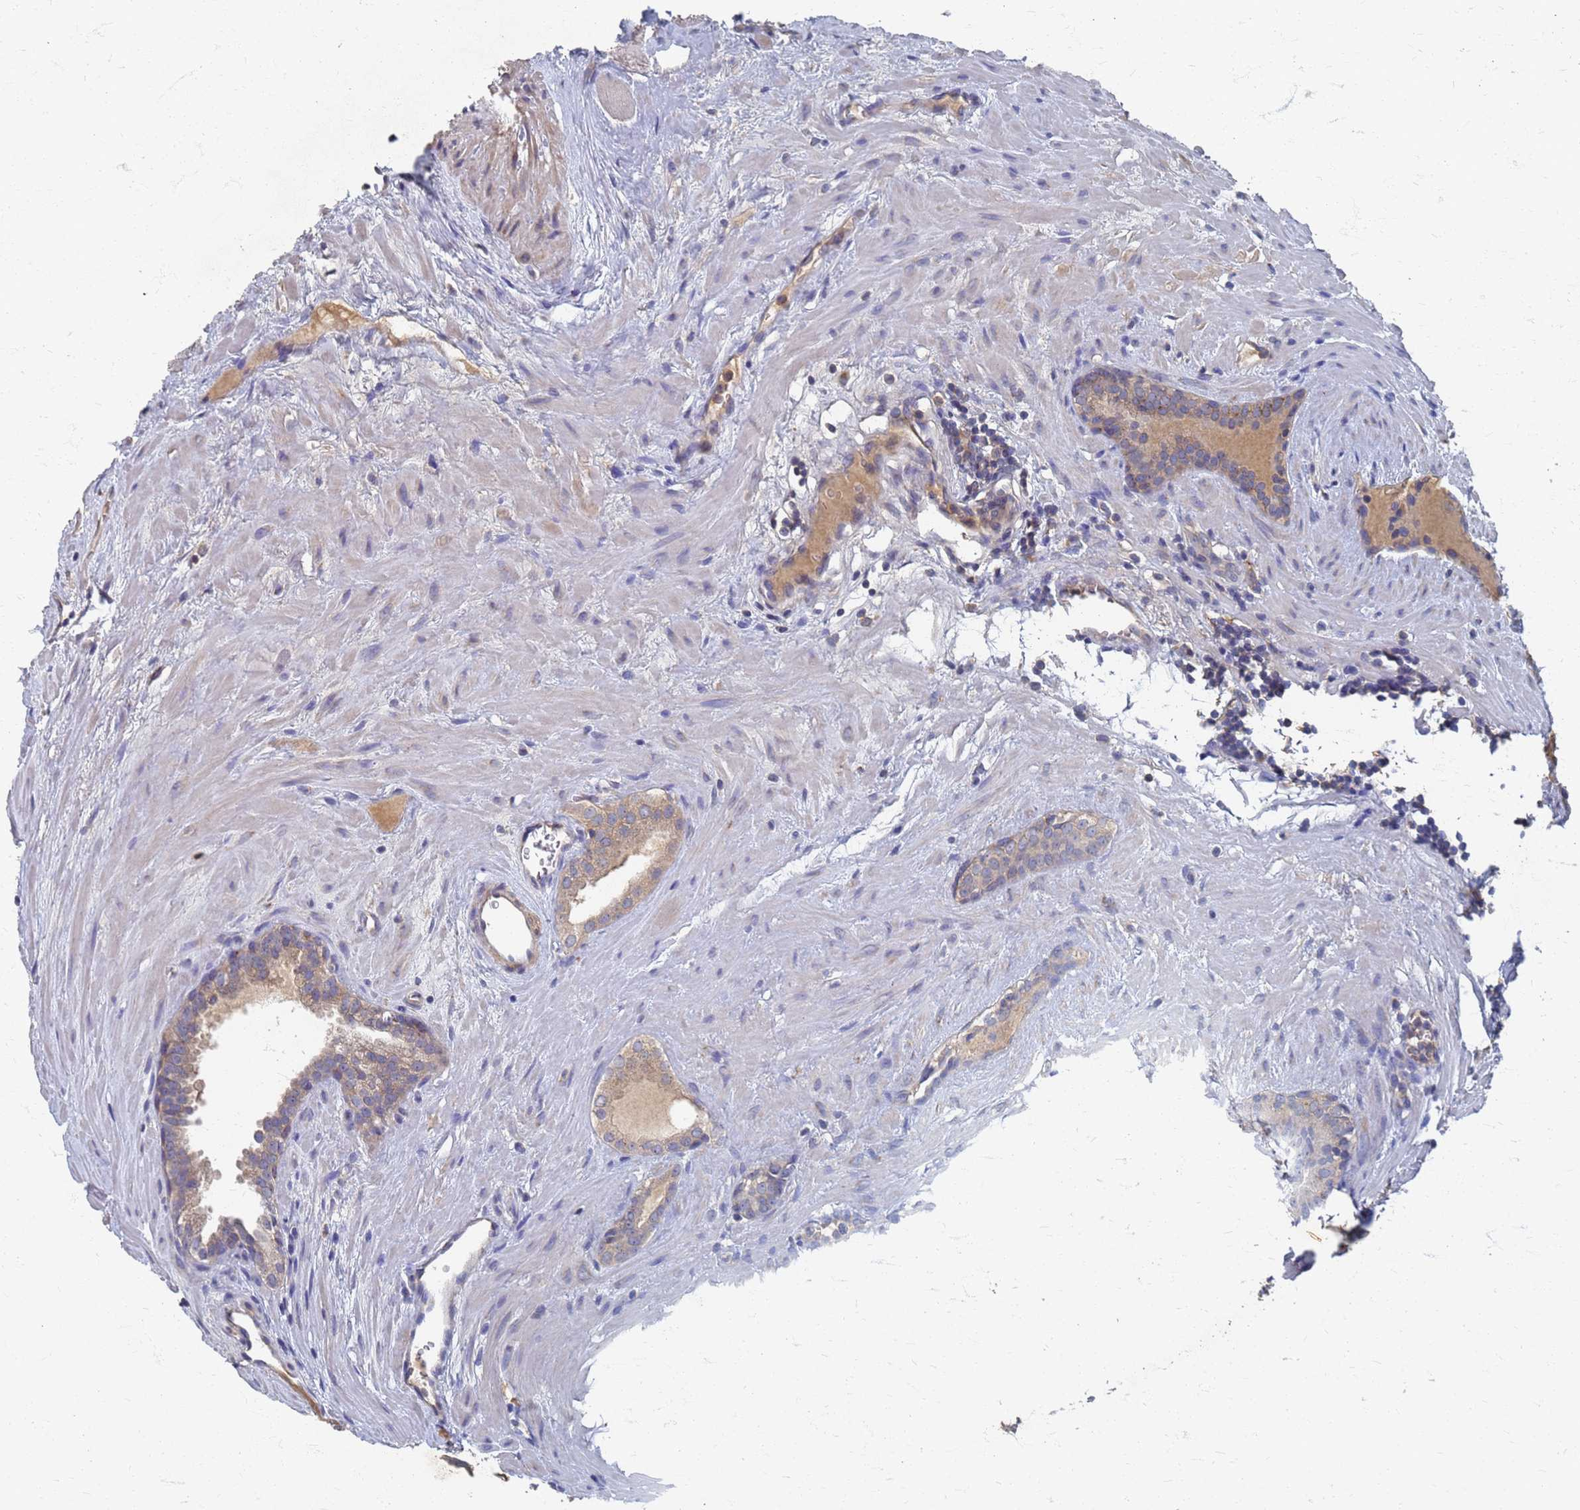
{"staining": {"intensity": "weak", "quantity": ">75%", "location": "cytoplasmic/membranous"}, "tissue": "prostate cancer", "cell_type": "Tumor cells", "image_type": "cancer", "snomed": [{"axis": "morphology", "description": "Adenocarcinoma, High grade"}, {"axis": "topography", "description": "Prostate"}], "caption": "Tumor cells exhibit weak cytoplasmic/membranous positivity in approximately >75% of cells in prostate cancer.", "gene": "KRCC1", "patient": {"sex": "male", "age": 68}}